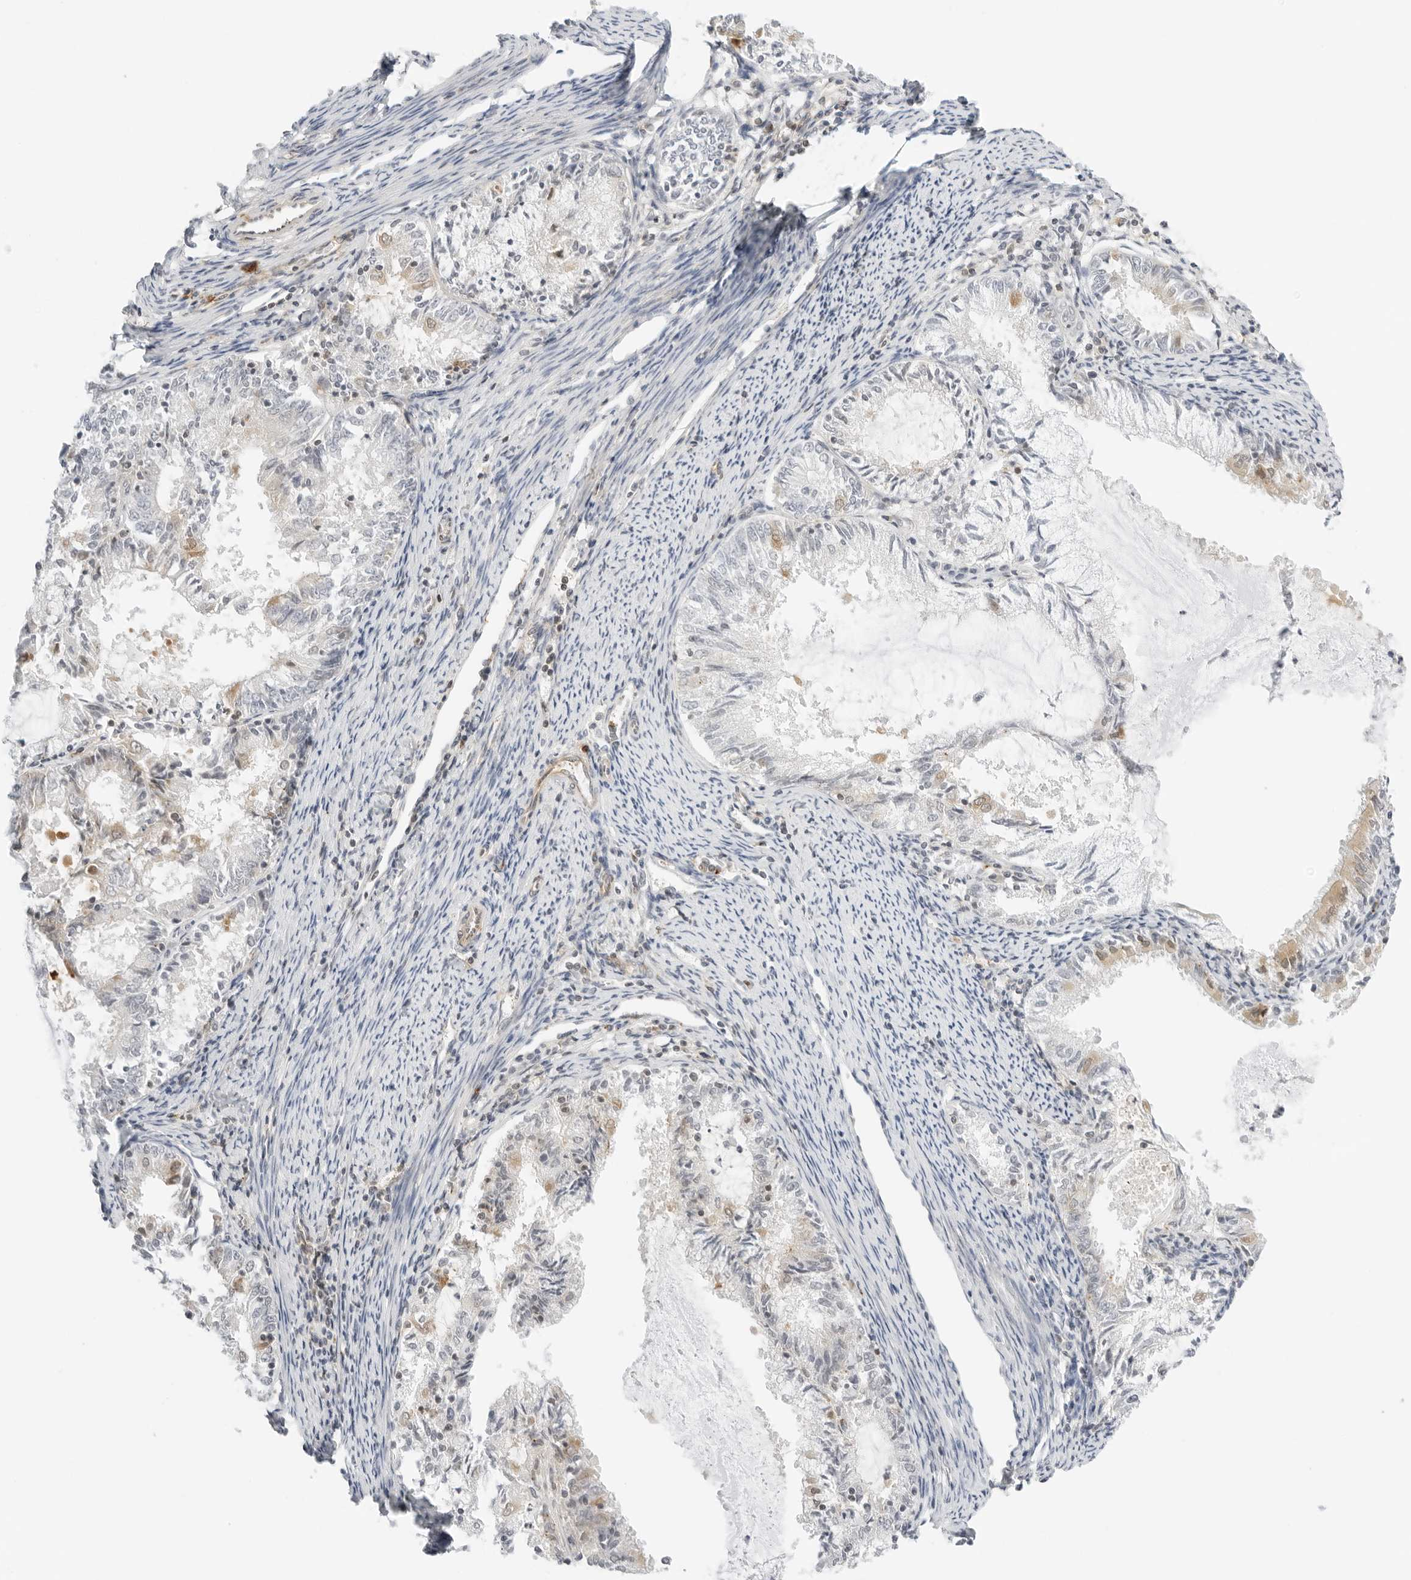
{"staining": {"intensity": "moderate", "quantity": "<25%", "location": "cytoplasmic/membranous"}, "tissue": "endometrial cancer", "cell_type": "Tumor cells", "image_type": "cancer", "snomed": [{"axis": "morphology", "description": "Adenocarcinoma, NOS"}, {"axis": "topography", "description": "Endometrium"}], "caption": "Protein staining by IHC exhibits moderate cytoplasmic/membranous staining in about <25% of tumor cells in adenocarcinoma (endometrial). The protein is stained brown, and the nuclei are stained in blue (DAB IHC with brightfield microscopy, high magnification).", "gene": "OSCP1", "patient": {"sex": "female", "age": 57}}